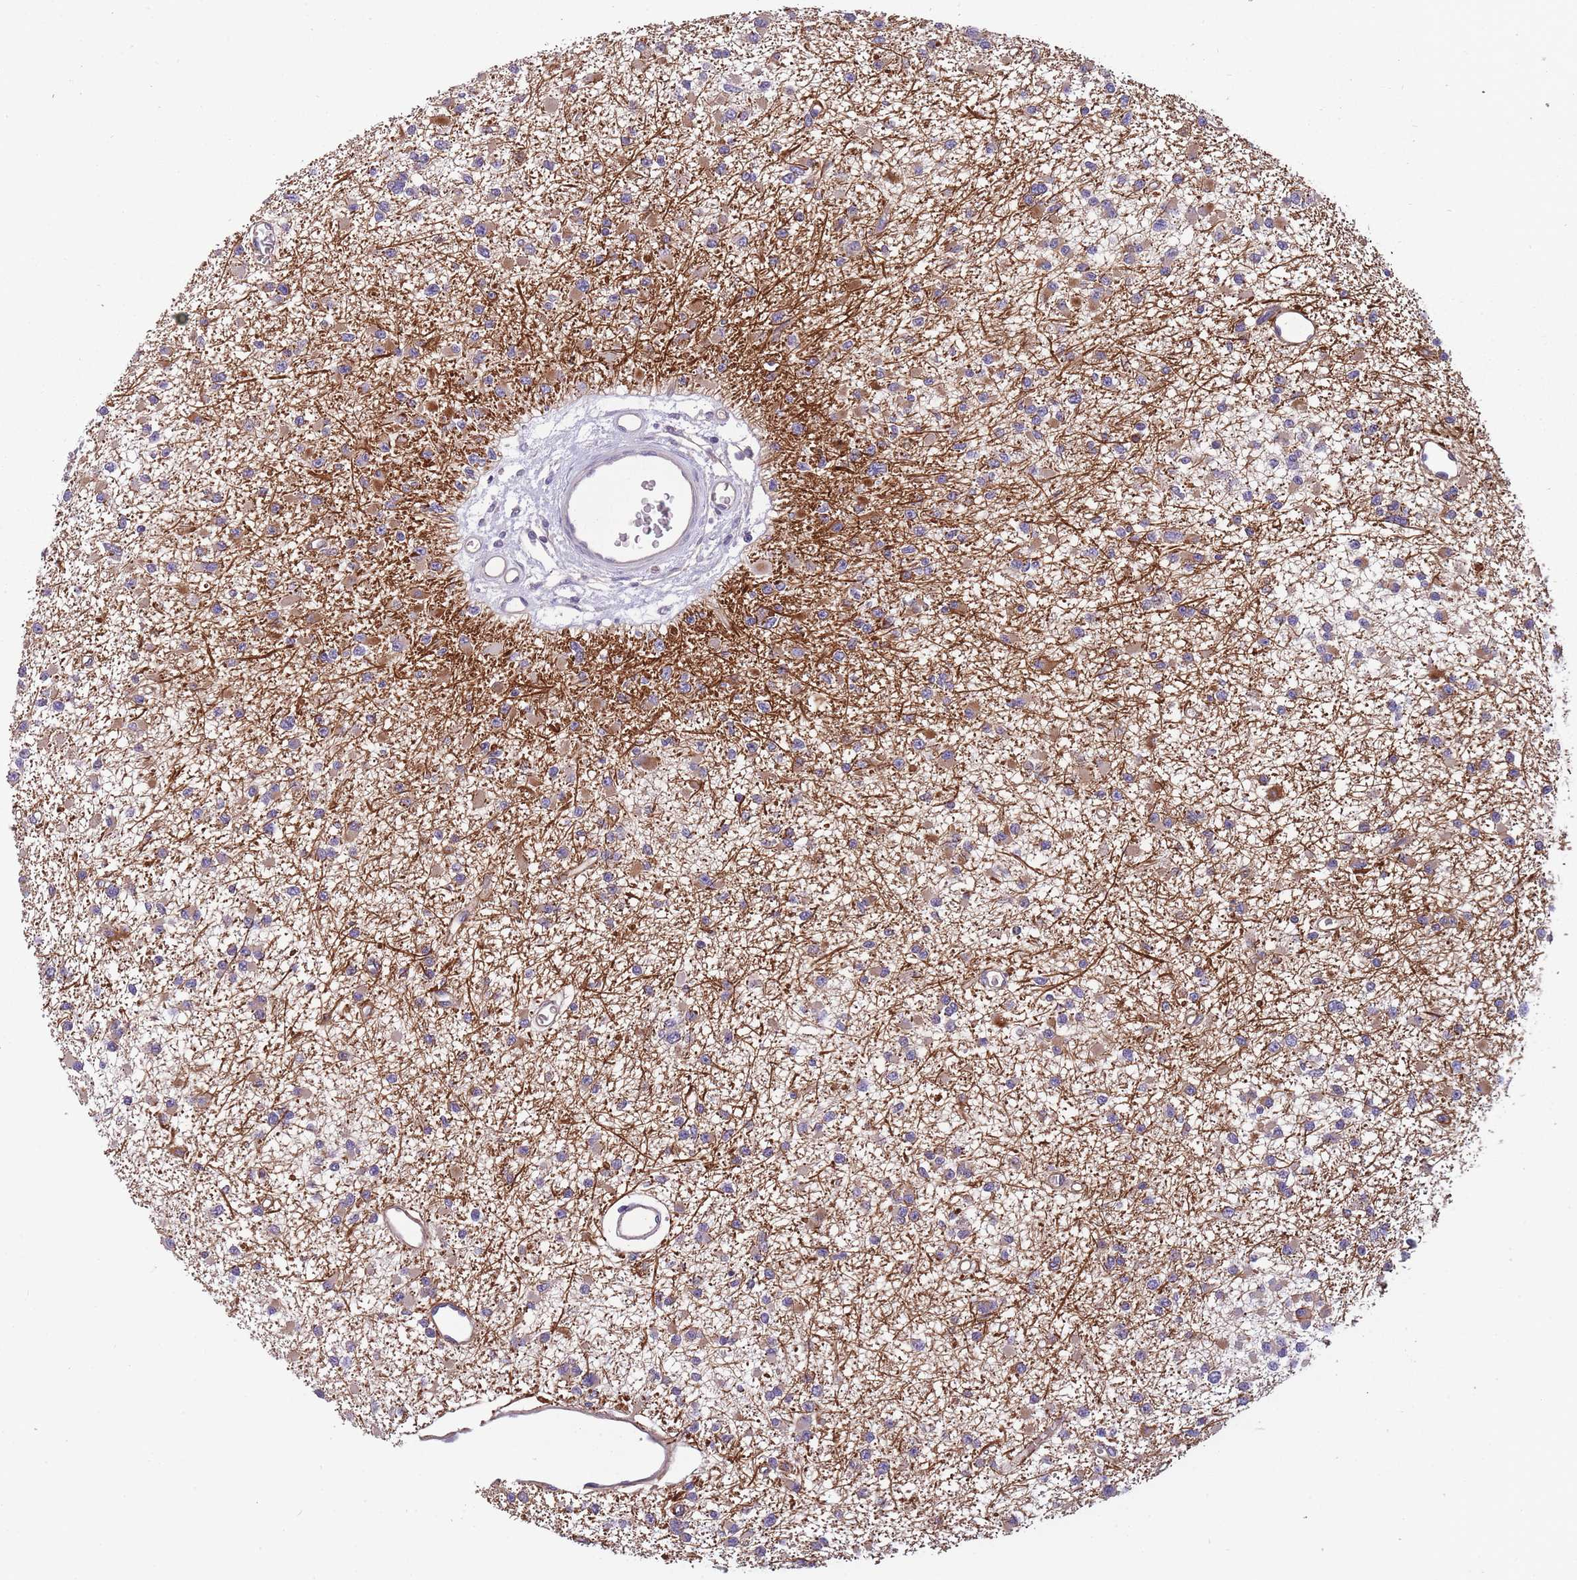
{"staining": {"intensity": "moderate", "quantity": "<25%", "location": "cytoplasmic/membranous"}, "tissue": "glioma", "cell_type": "Tumor cells", "image_type": "cancer", "snomed": [{"axis": "morphology", "description": "Glioma, malignant, Low grade"}, {"axis": "topography", "description": "Brain"}], "caption": "Immunohistochemistry (DAB (3,3'-diaminobenzidine)) staining of low-grade glioma (malignant) exhibits moderate cytoplasmic/membranous protein positivity in about <25% of tumor cells. (DAB IHC with brightfield microscopy, high magnification).", "gene": "FAM83F", "patient": {"sex": "female", "age": 22}}